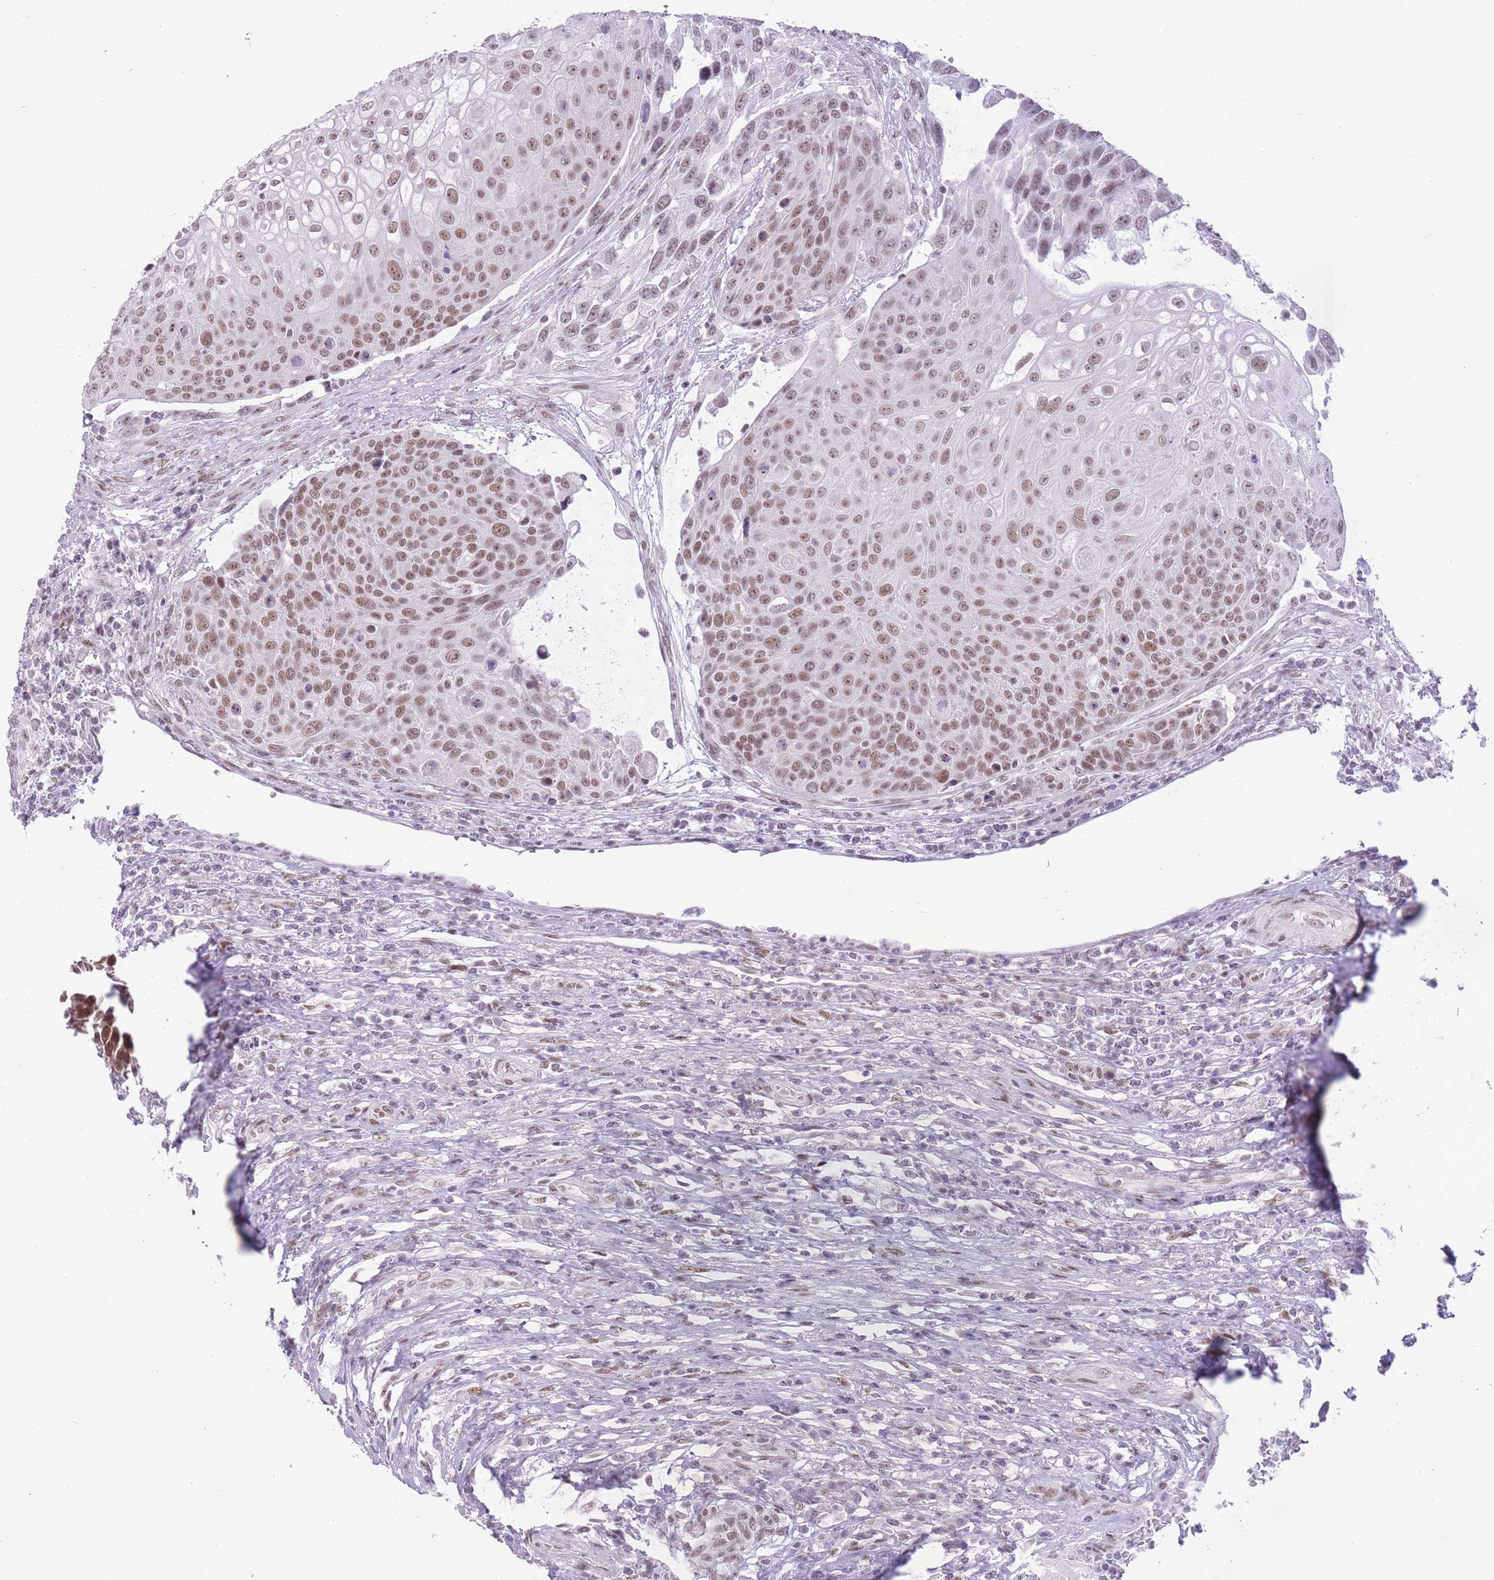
{"staining": {"intensity": "moderate", "quantity": ">75%", "location": "nuclear"}, "tissue": "urothelial cancer", "cell_type": "Tumor cells", "image_type": "cancer", "snomed": [{"axis": "morphology", "description": "Urothelial carcinoma, High grade"}, {"axis": "topography", "description": "Urinary bladder"}], "caption": "IHC of urothelial cancer exhibits medium levels of moderate nuclear staining in approximately >75% of tumor cells. The staining was performed using DAB, with brown indicating positive protein expression. Nuclei are stained blue with hematoxylin.", "gene": "ZBED5", "patient": {"sex": "female", "age": 70}}